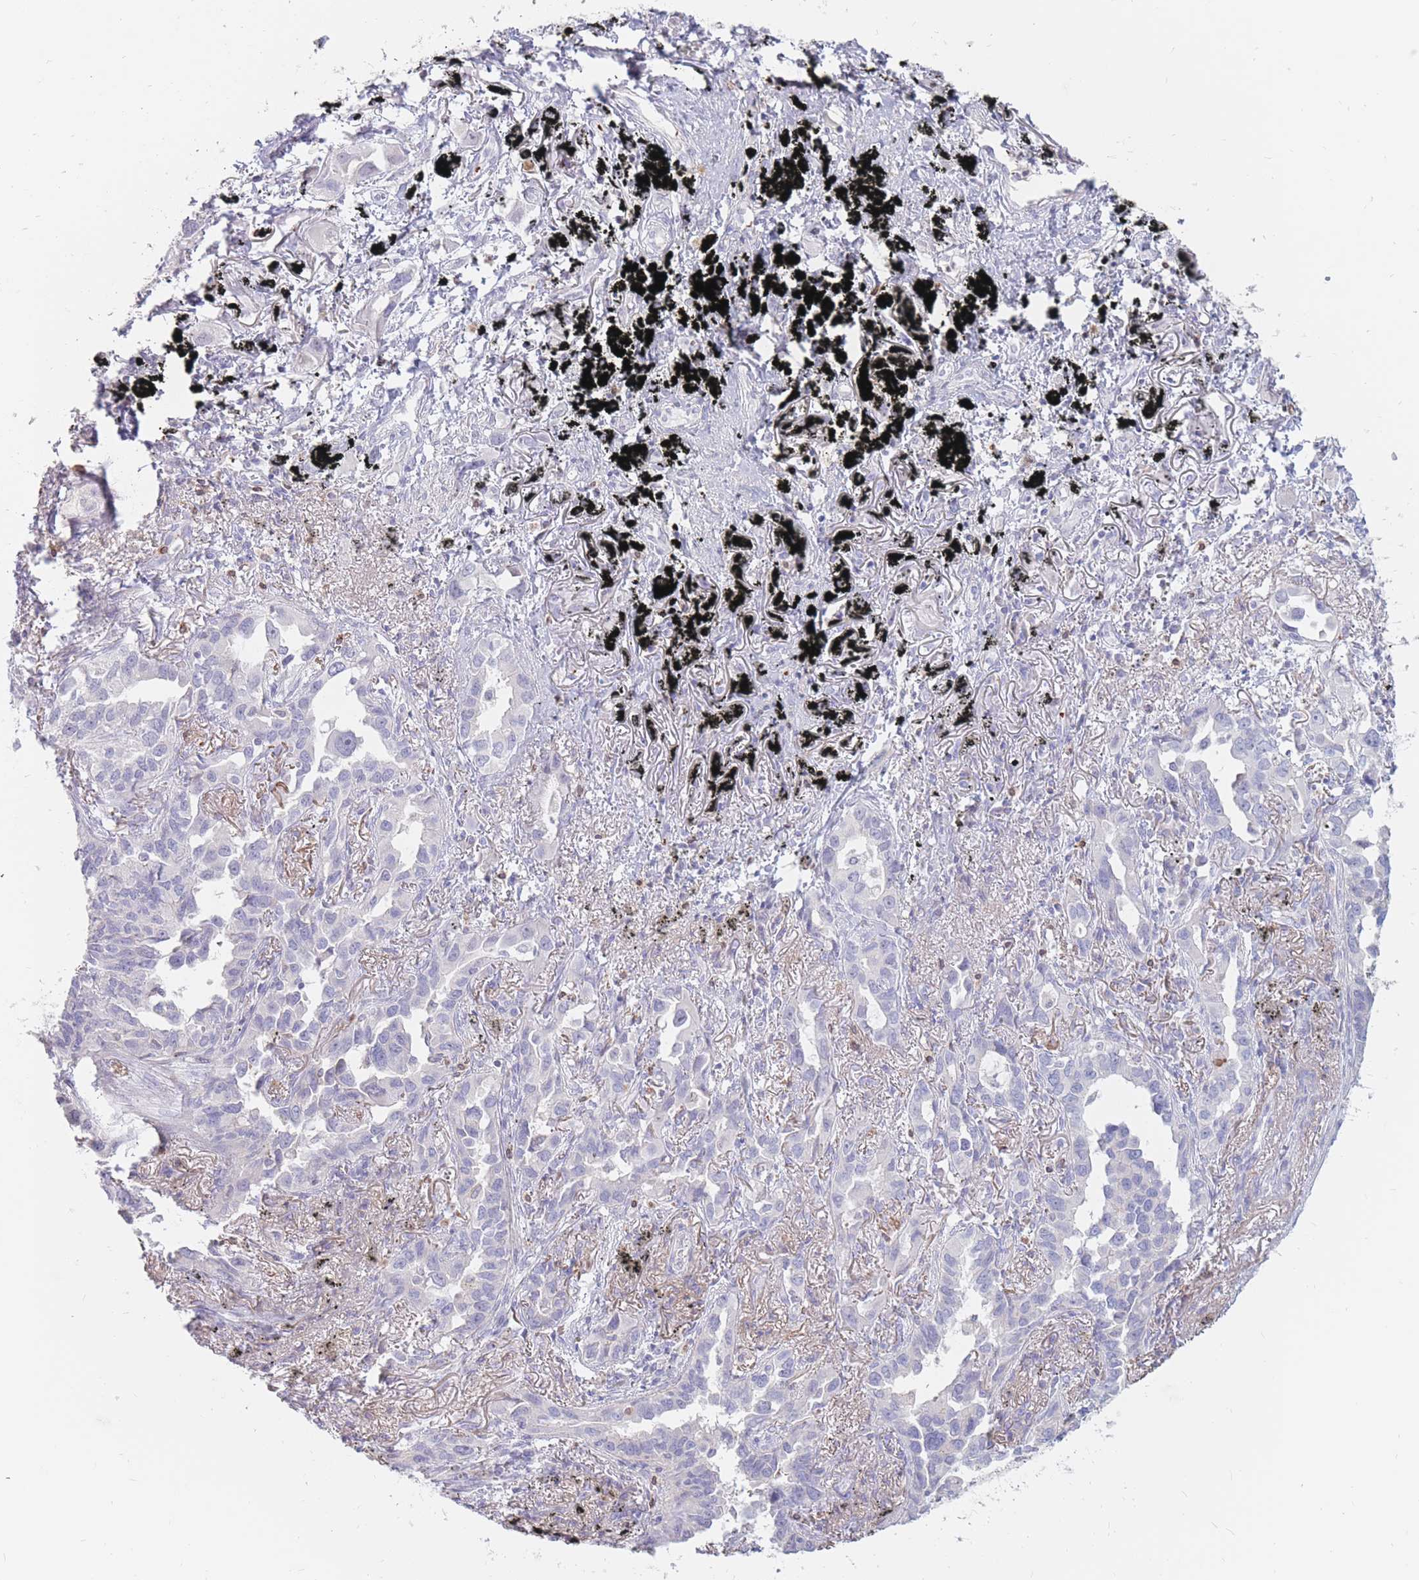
{"staining": {"intensity": "negative", "quantity": "none", "location": "none"}, "tissue": "lung cancer", "cell_type": "Tumor cells", "image_type": "cancer", "snomed": [{"axis": "morphology", "description": "Adenocarcinoma, NOS"}, {"axis": "topography", "description": "Lung"}], "caption": "There is no significant staining in tumor cells of lung cancer (adenocarcinoma).", "gene": "PTGDR", "patient": {"sex": "male", "age": 67}}